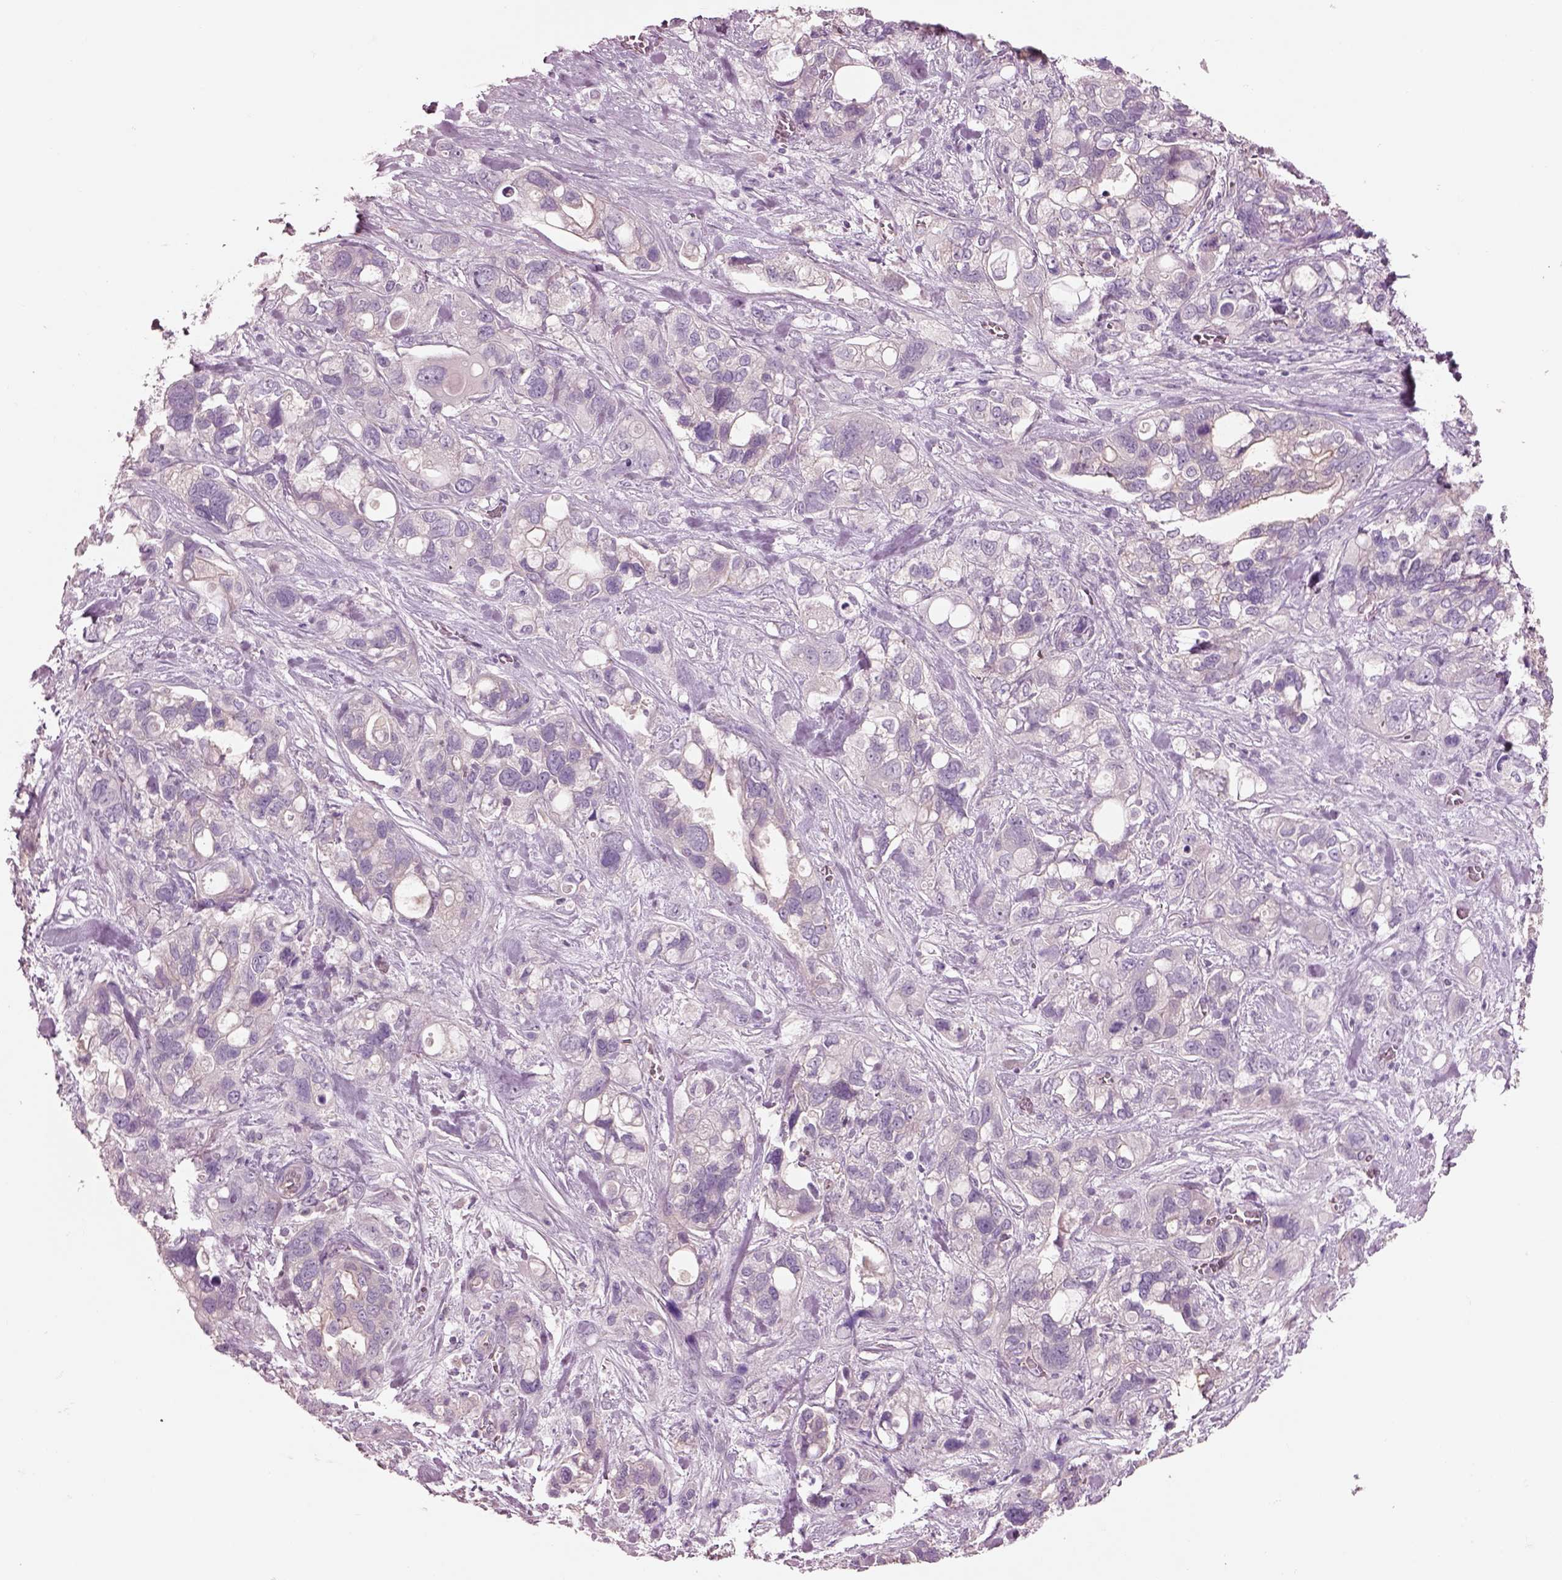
{"staining": {"intensity": "negative", "quantity": "none", "location": "none"}, "tissue": "stomach cancer", "cell_type": "Tumor cells", "image_type": "cancer", "snomed": [{"axis": "morphology", "description": "Adenocarcinoma, NOS"}, {"axis": "topography", "description": "Stomach, upper"}], "caption": "Tumor cells show no significant protein positivity in stomach cancer.", "gene": "DUOXA2", "patient": {"sex": "female", "age": 81}}